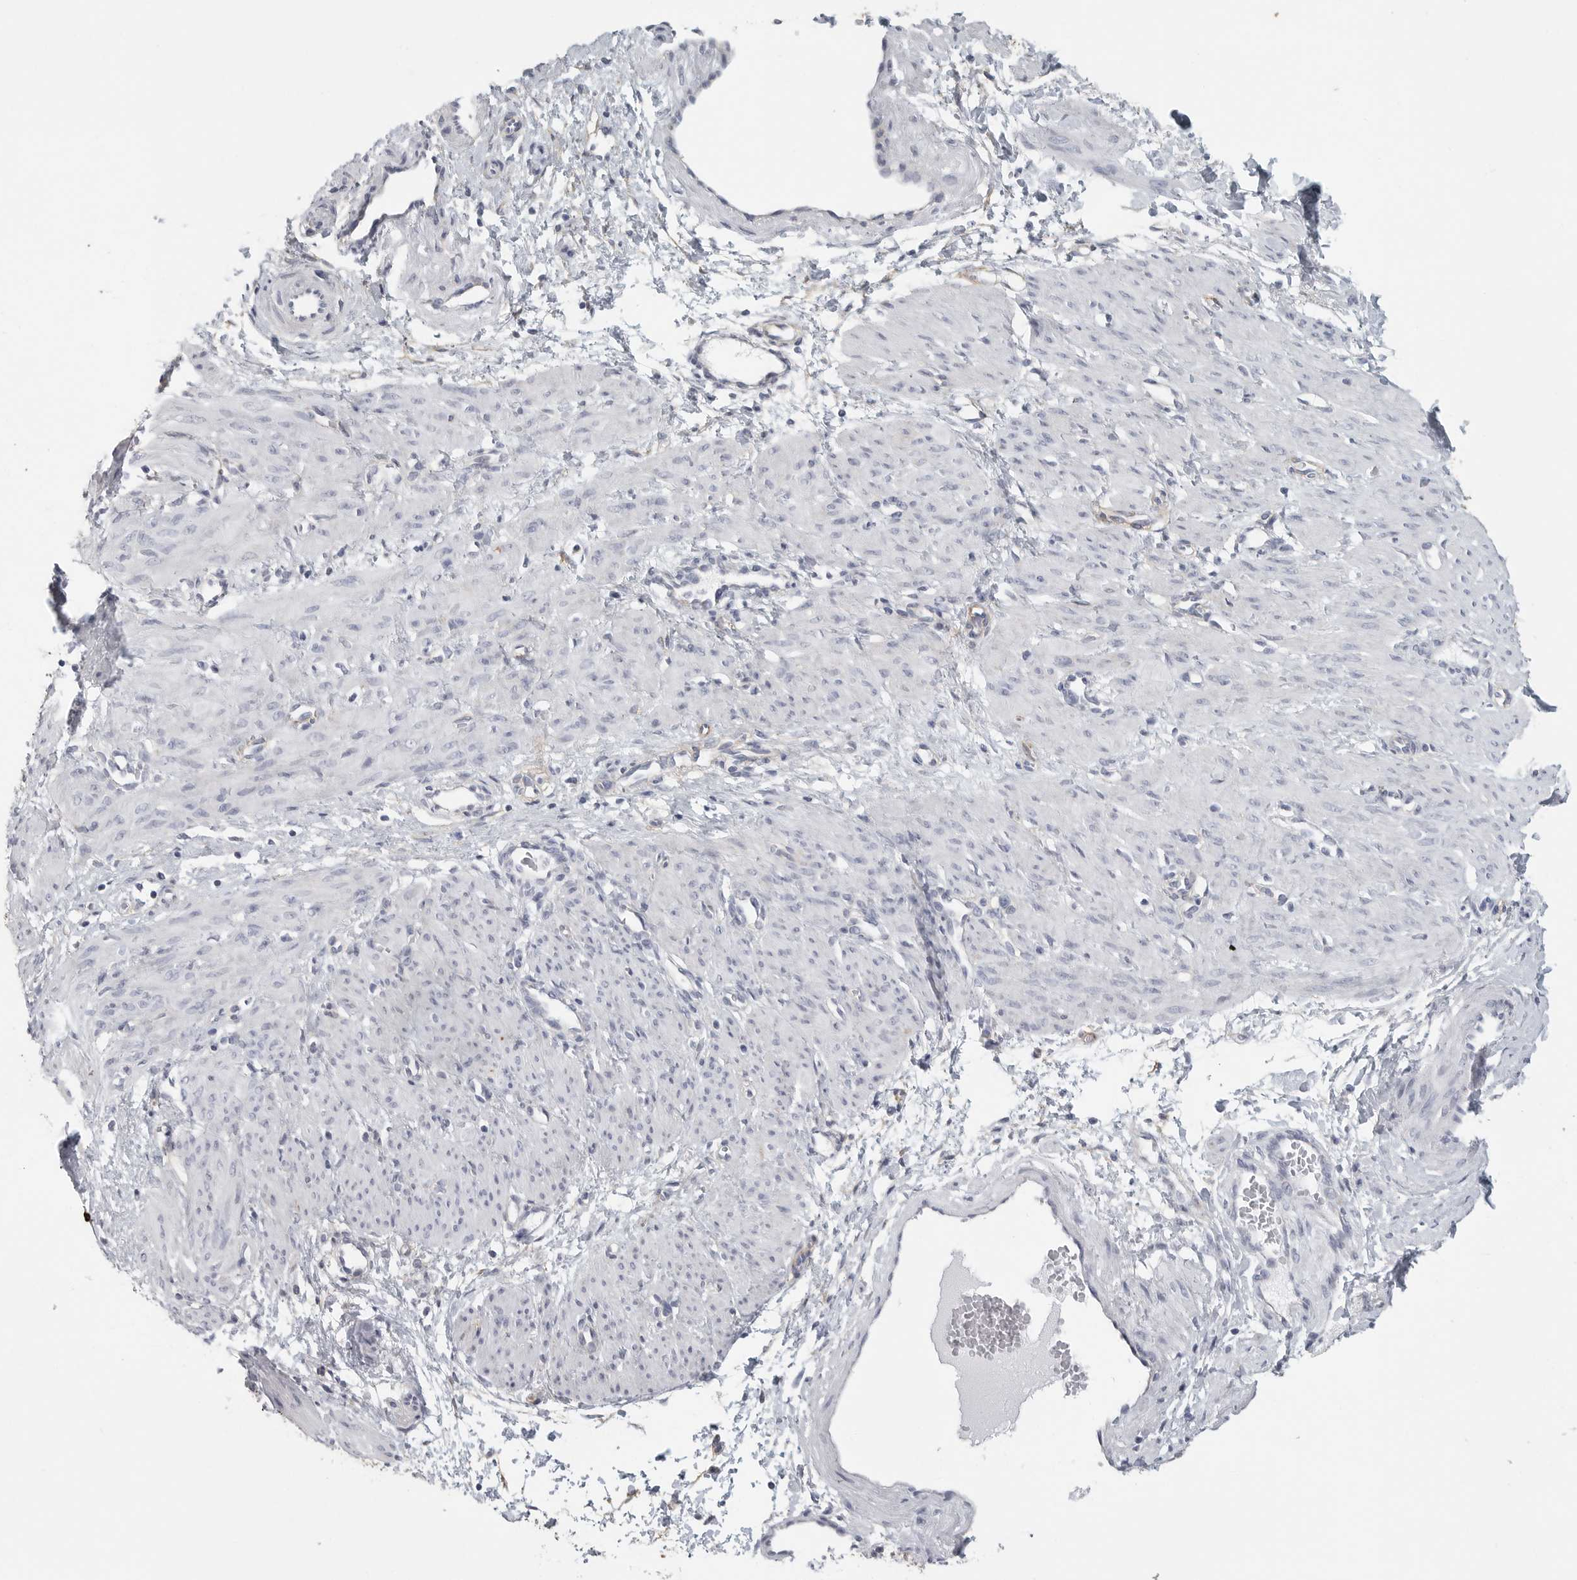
{"staining": {"intensity": "negative", "quantity": "none", "location": "none"}, "tissue": "smooth muscle", "cell_type": "Smooth muscle cells", "image_type": "normal", "snomed": [{"axis": "morphology", "description": "Normal tissue, NOS"}, {"axis": "topography", "description": "Endometrium"}], "caption": "High magnification brightfield microscopy of benign smooth muscle stained with DAB (3,3'-diaminobenzidine) (brown) and counterstained with hematoxylin (blue): smooth muscle cells show no significant positivity.", "gene": "TNR", "patient": {"sex": "female", "age": 33}}